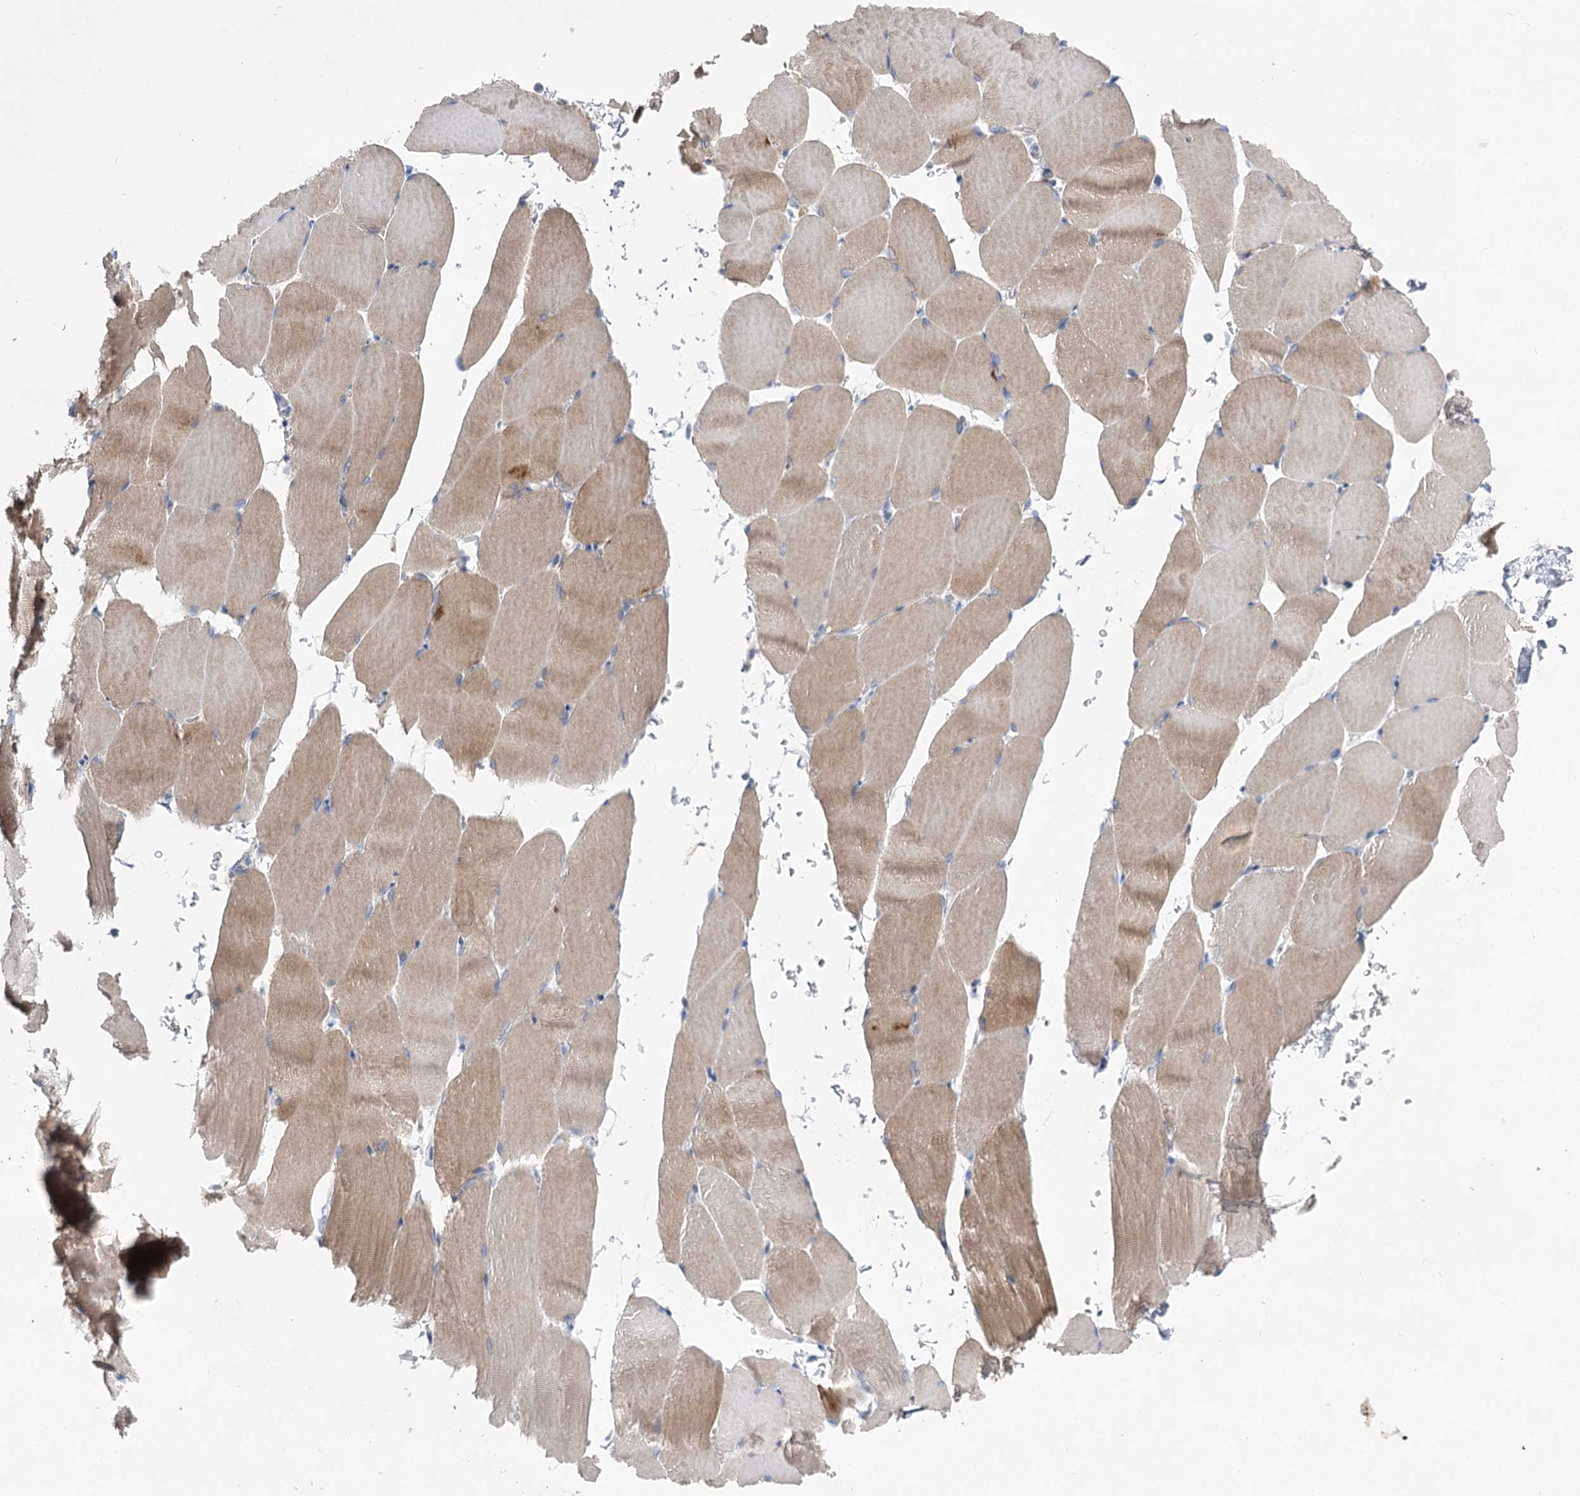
{"staining": {"intensity": "strong", "quantity": "25%-75%", "location": "cytoplasmic/membranous"}, "tissue": "skeletal muscle", "cell_type": "Myocytes", "image_type": "normal", "snomed": [{"axis": "morphology", "description": "Normal tissue, NOS"}, {"axis": "topography", "description": "Skeletal muscle"}, {"axis": "topography", "description": "Parathyroid gland"}], "caption": "A brown stain highlights strong cytoplasmic/membranous expression of a protein in myocytes of unremarkable human skeletal muscle. The protein is shown in brown color, while the nuclei are stained blue.", "gene": "NRAP", "patient": {"sex": "female", "age": 37}}